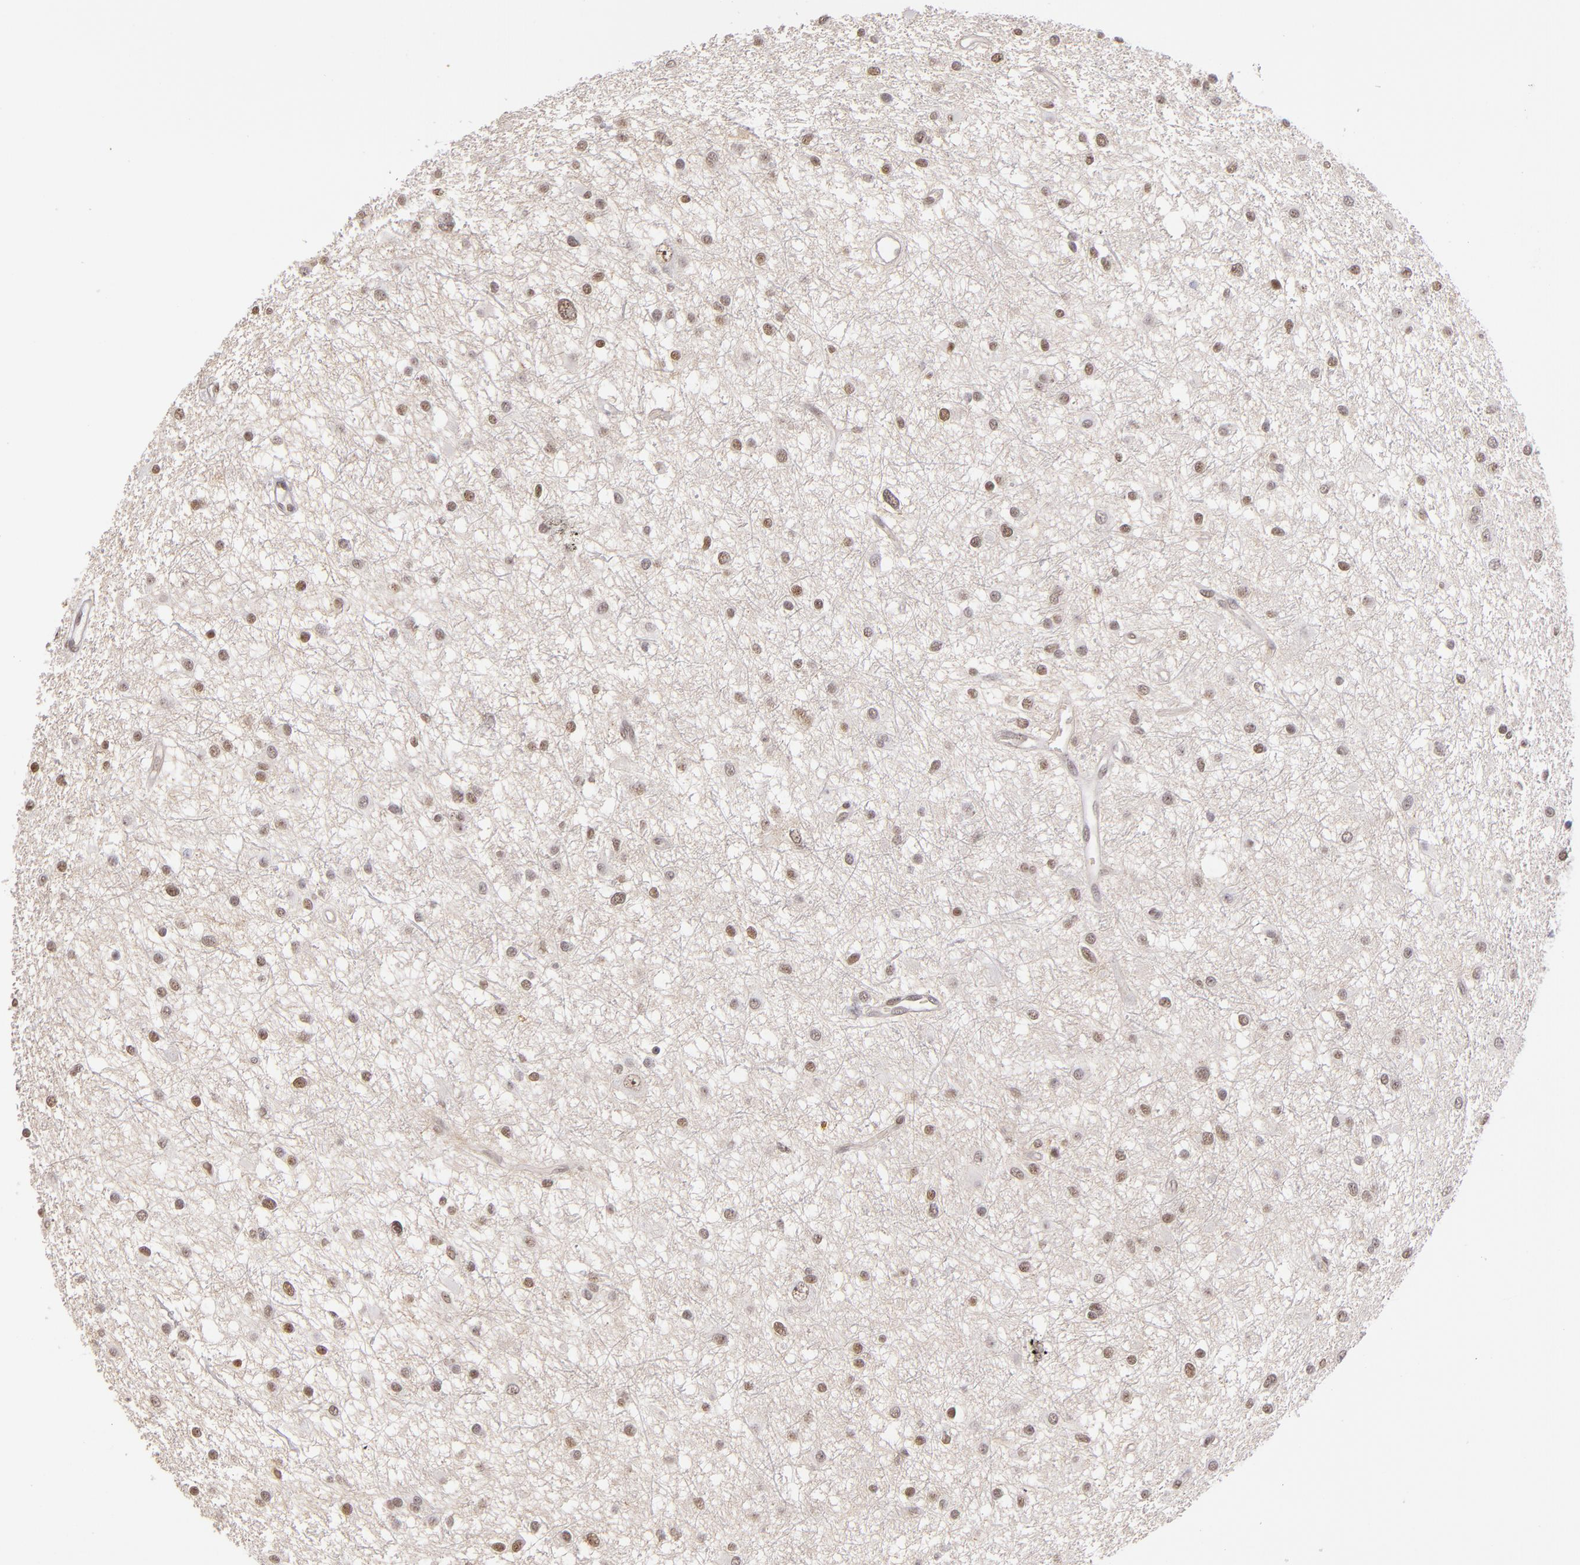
{"staining": {"intensity": "weak", "quantity": "25%-75%", "location": "nuclear"}, "tissue": "glioma", "cell_type": "Tumor cells", "image_type": "cancer", "snomed": [{"axis": "morphology", "description": "Glioma, malignant, Low grade"}, {"axis": "topography", "description": "Brain"}], "caption": "This is a micrograph of immunohistochemistry (IHC) staining of glioma, which shows weak staining in the nuclear of tumor cells.", "gene": "NCOR2", "patient": {"sex": "female", "age": 36}}